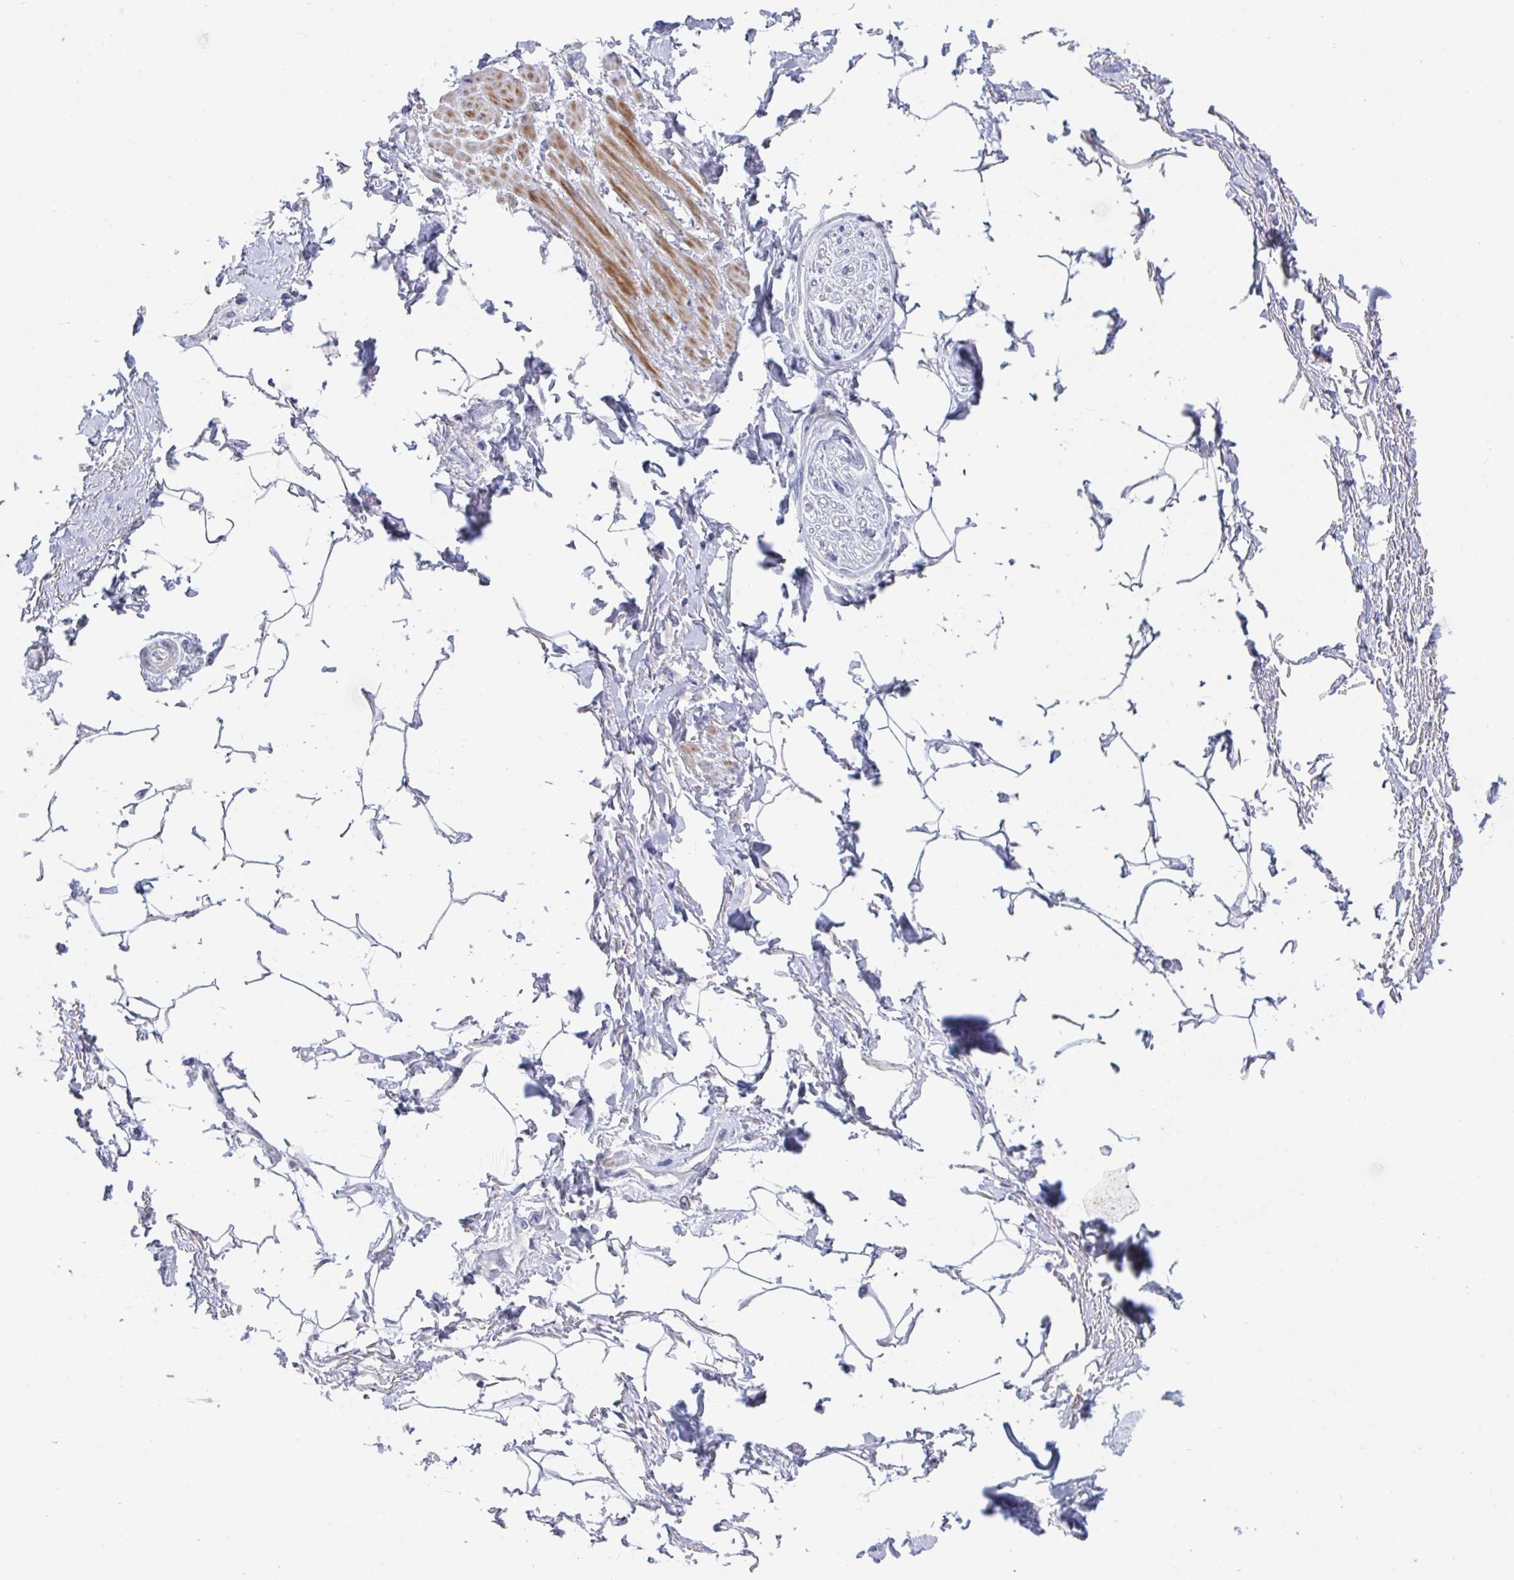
{"staining": {"intensity": "negative", "quantity": "none", "location": "none"}, "tissue": "adipose tissue", "cell_type": "Adipocytes", "image_type": "normal", "snomed": [{"axis": "morphology", "description": "Normal tissue, NOS"}, {"axis": "topography", "description": "Peripheral nerve tissue"}], "caption": "Immunohistochemistry micrograph of normal adipose tissue: human adipose tissue stained with DAB demonstrates no significant protein positivity in adipocytes.", "gene": "ATP5F1C", "patient": {"sex": "male", "age": 51}}